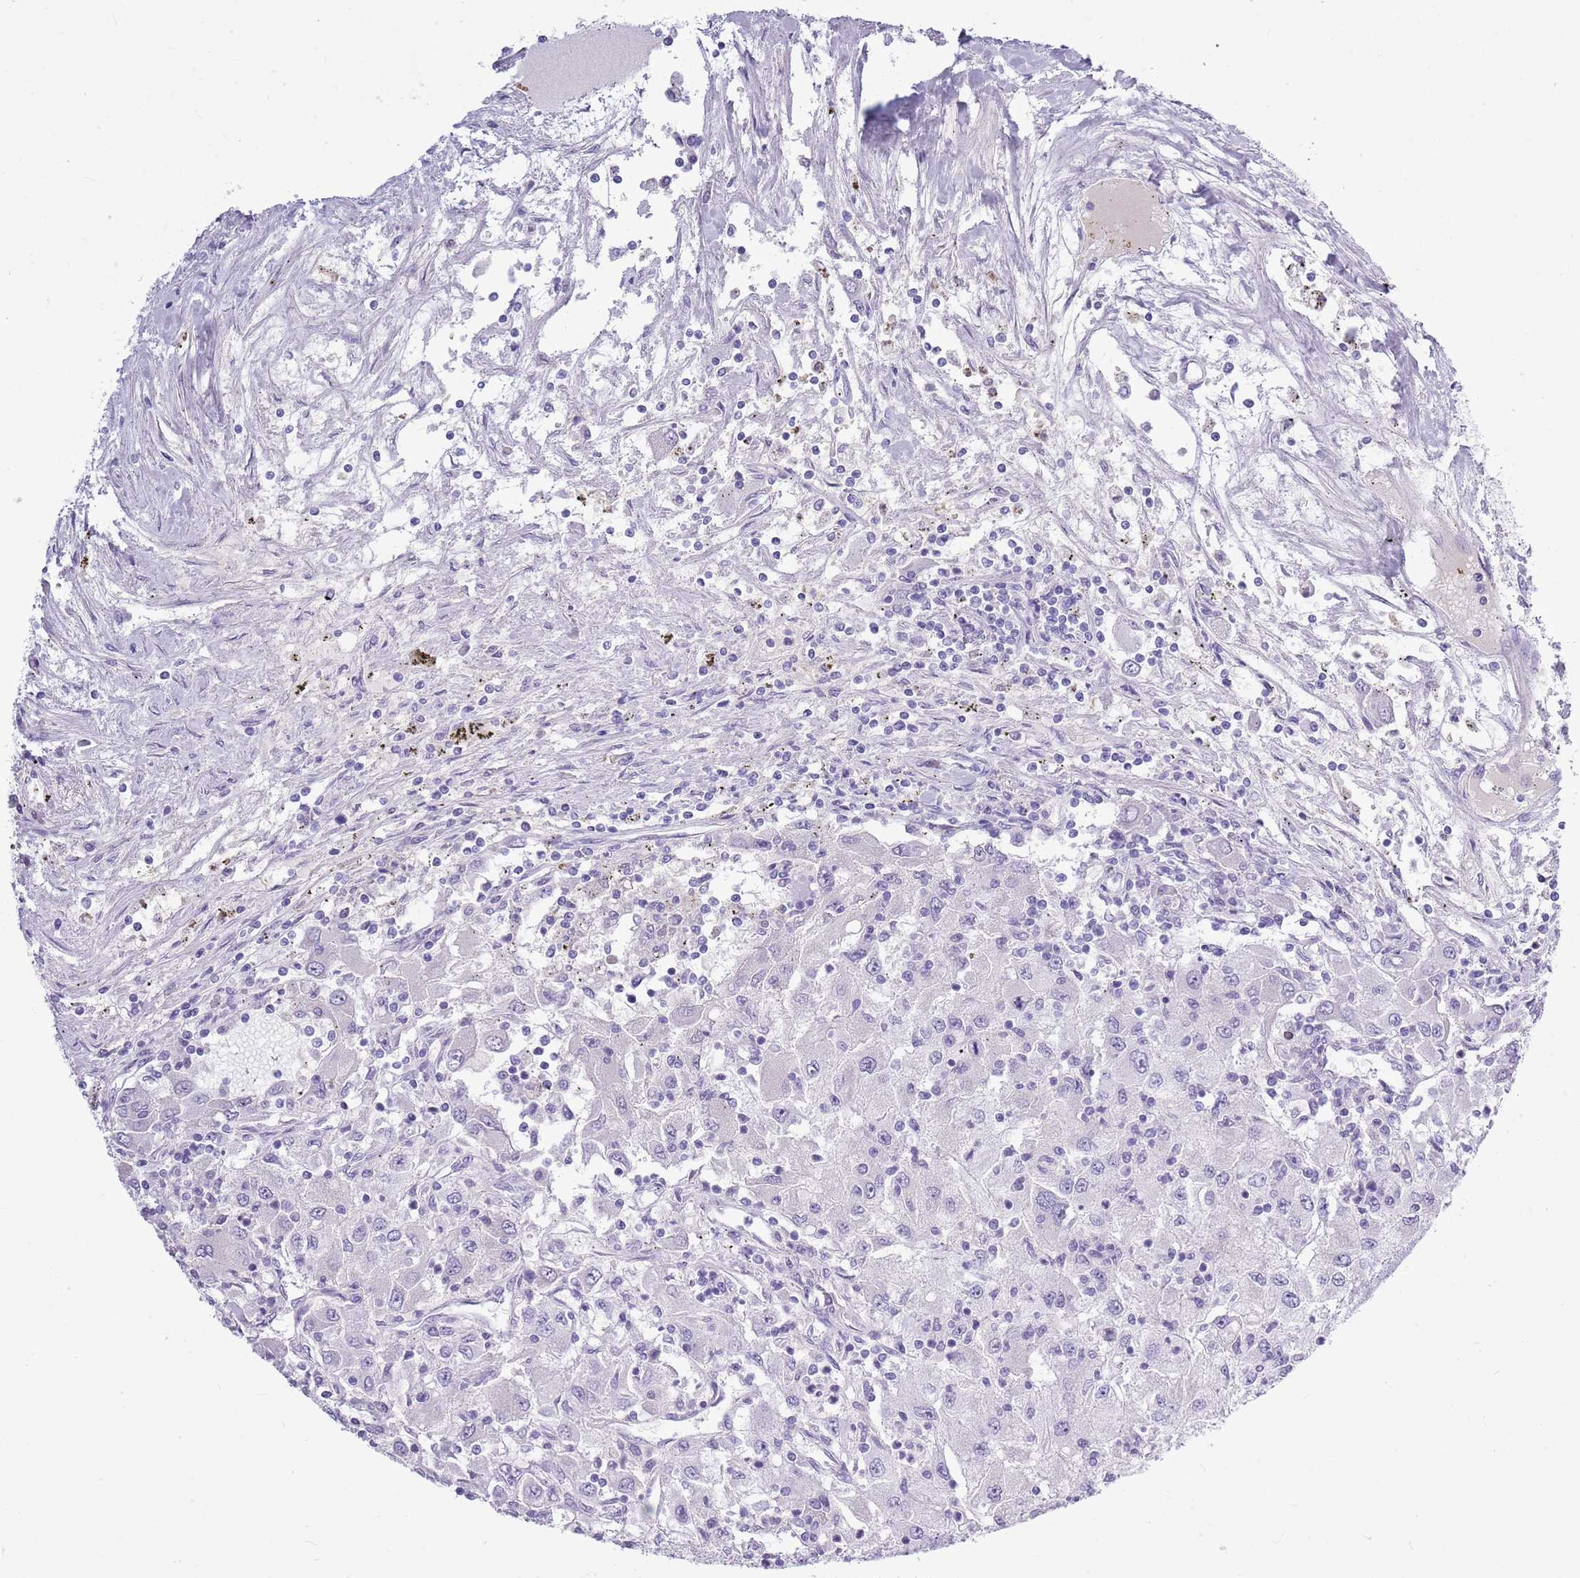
{"staining": {"intensity": "negative", "quantity": "none", "location": "none"}, "tissue": "renal cancer", "cell_type": "Tumor cells", "image_type": "cancer", "snomed": [{"axis": "morphology", "description": "Adenocarcinoma, NOS"}, {"axis": "topography", "description": "Kidney"}], "caption": "High power microscopy image of an immunohistochemistry (IHC) image of renal cancer (adenocarcinoma), revealing no significant expression in tumor cells. (DAB IHC, high magnification).", "gene": "ZNF425", "patient": {"sex": "female", "age": 67}}